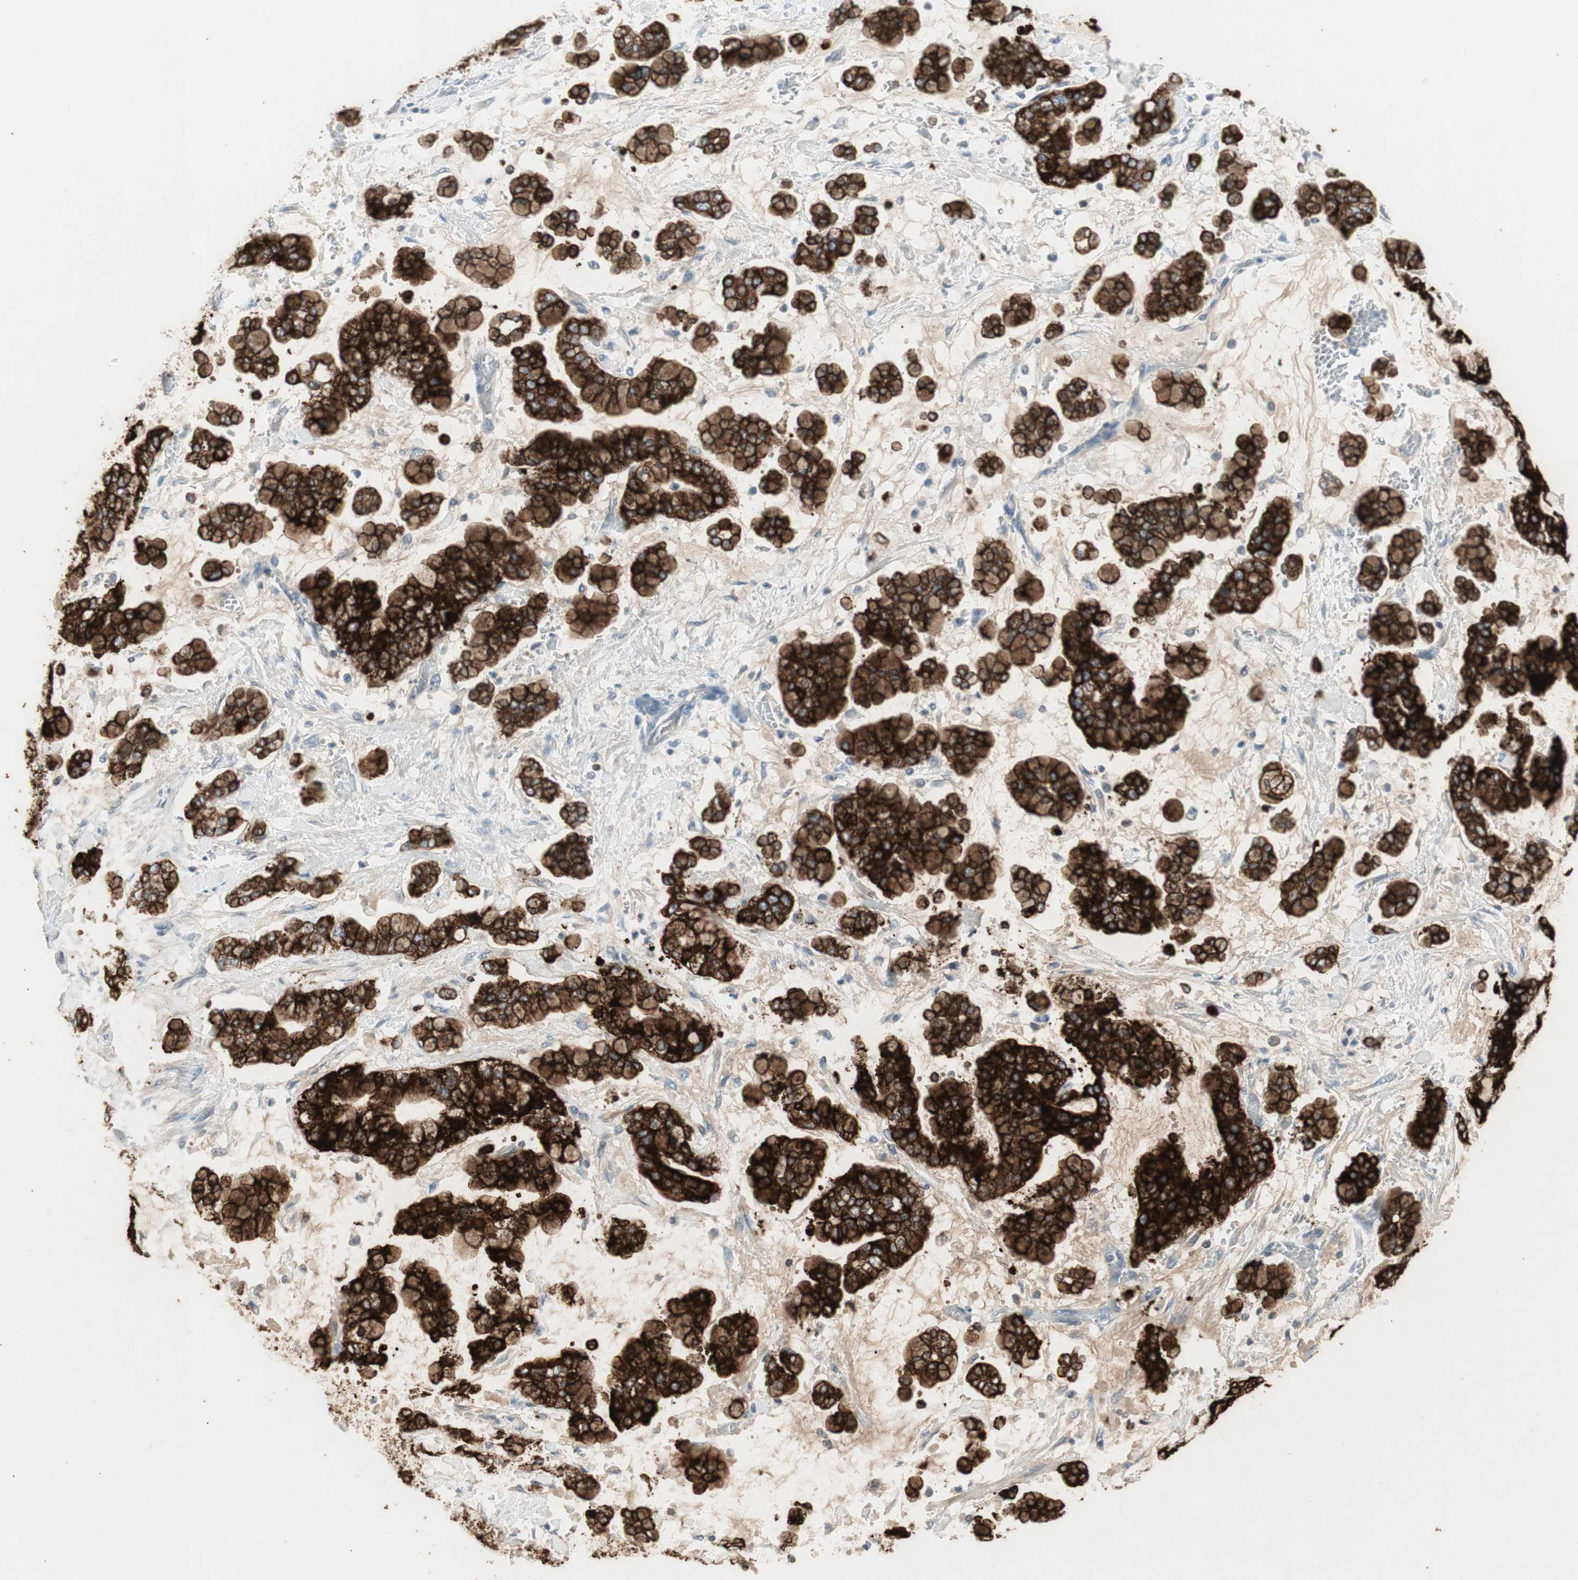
{"staining": {"intensity": "strong", "quantity": ">75%", "location": "cytoplasmic/membranous"}, "tissue": "stomach cancer", "cell_type": "Tumor cells", "image_type": "cancer", "snomed": [{"axis": "morphology", "description": "Normal tissue, NOS"}, {"axis": "morphology", "description": "Adenocarcinoma, NOS"}, {"axis": "topography", "description": "Stomach, upper"}, {"axis": "topography", "description": "Stomach"}], "caption": "Immunohistochemistry of human stomach cancer (adenocarcinoma) shows high levels of strong cytoplasmic/membranous positivity in about >75% of tumor cells.", "gene": "AGR2", "patient": {"sex": "male", "age": 76}}